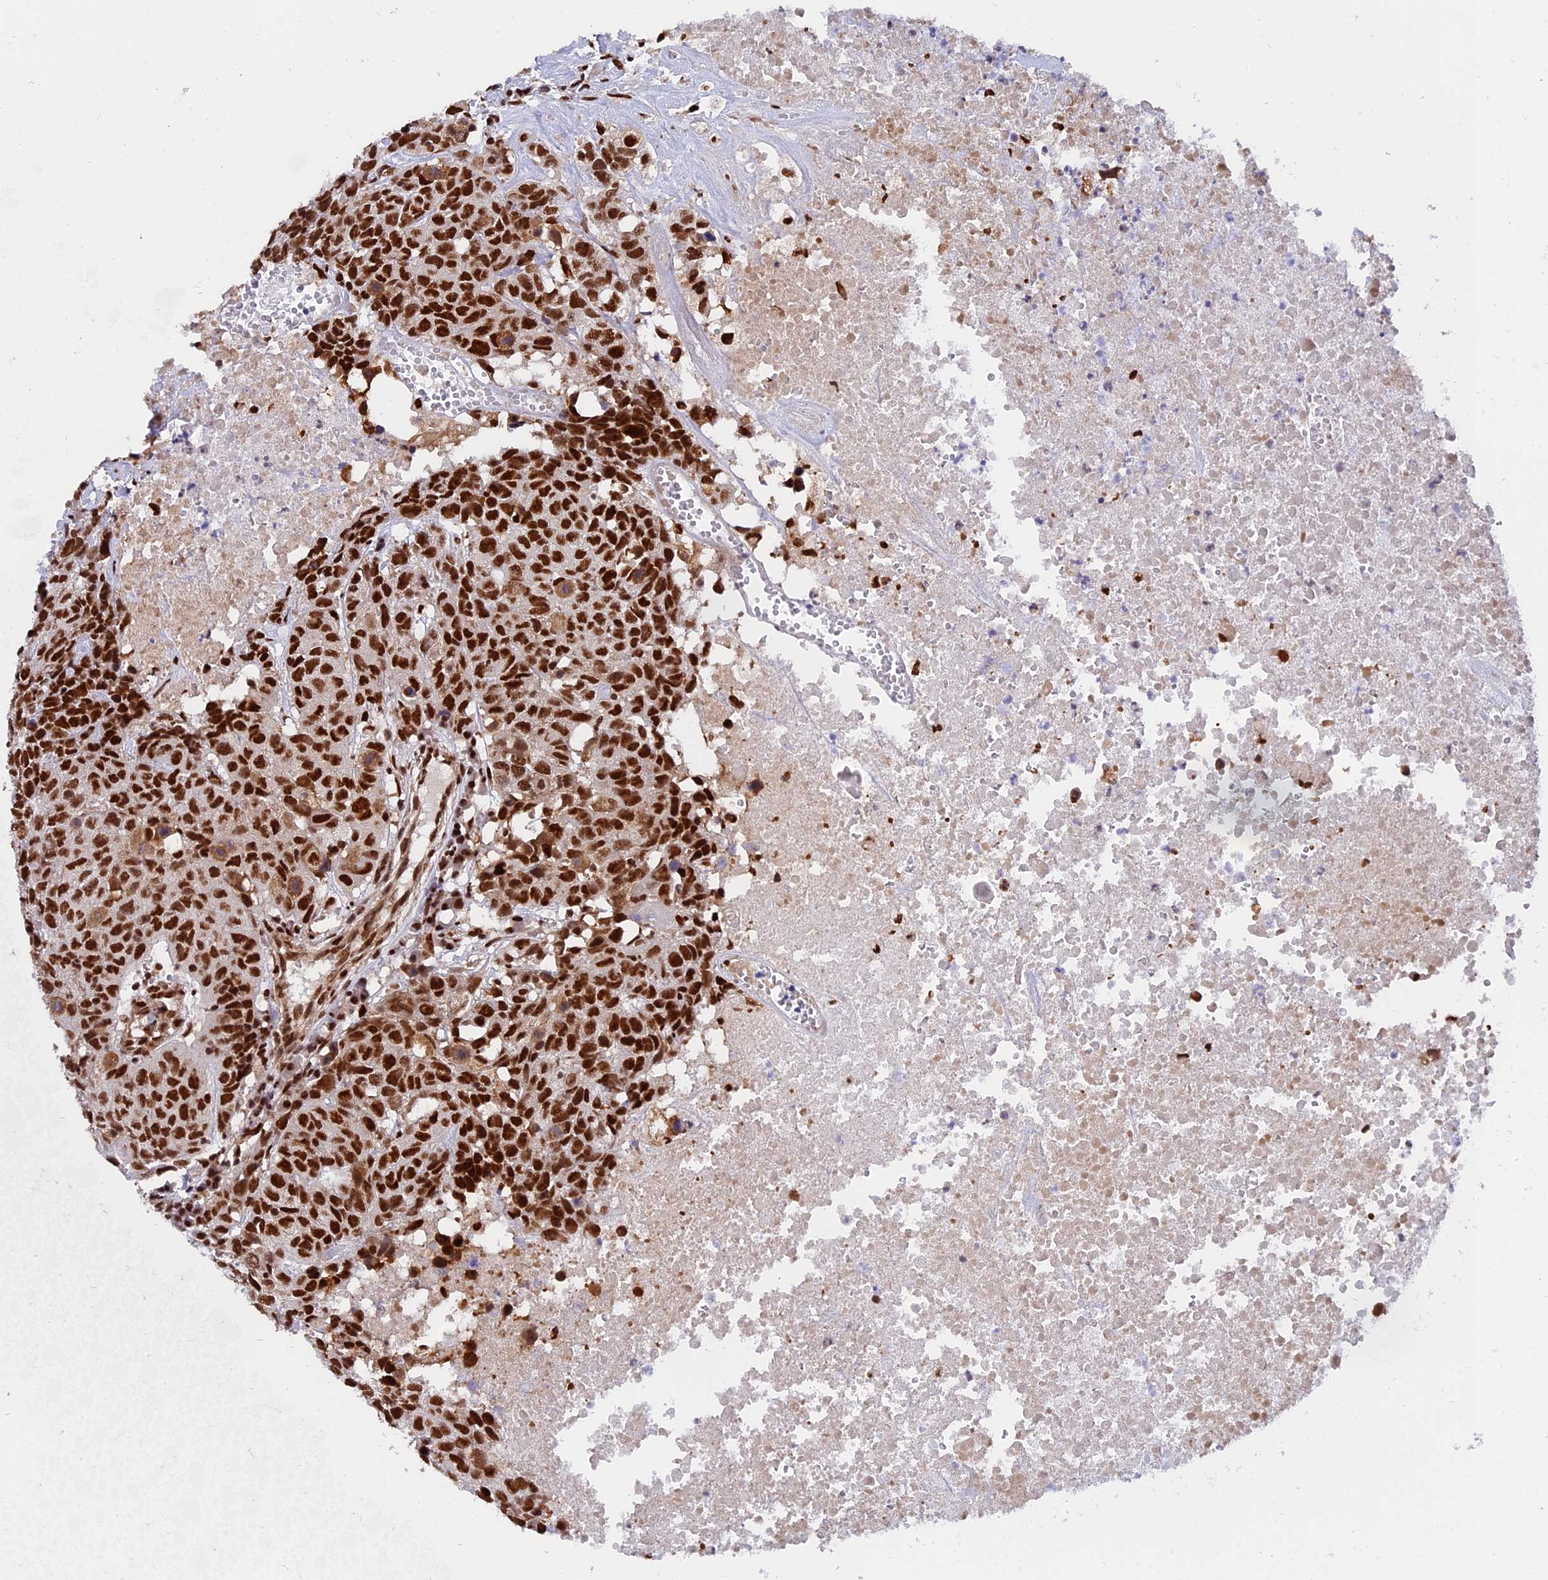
{"staining": {"intensity": "strong", "quantity": ">75%", "location": "nuclear"}, "tissue": "head and neck cancer", "cell_type": "Tumor cells", "image_type": "cancer", "snomed": [{"axis": "morphology", "description": "Squamous cell carcinoma, NOS"}, {"axis": "topography", "description": "Head-Neck"}], "caption": "Protein expression analysis of human squamous cell carcinoma (head and neck) reveals strong nuclear positivity in approximately >75% of tumor cells.", "gene": "RAMAC", "patient": {"sex": "male", "age": 66}}